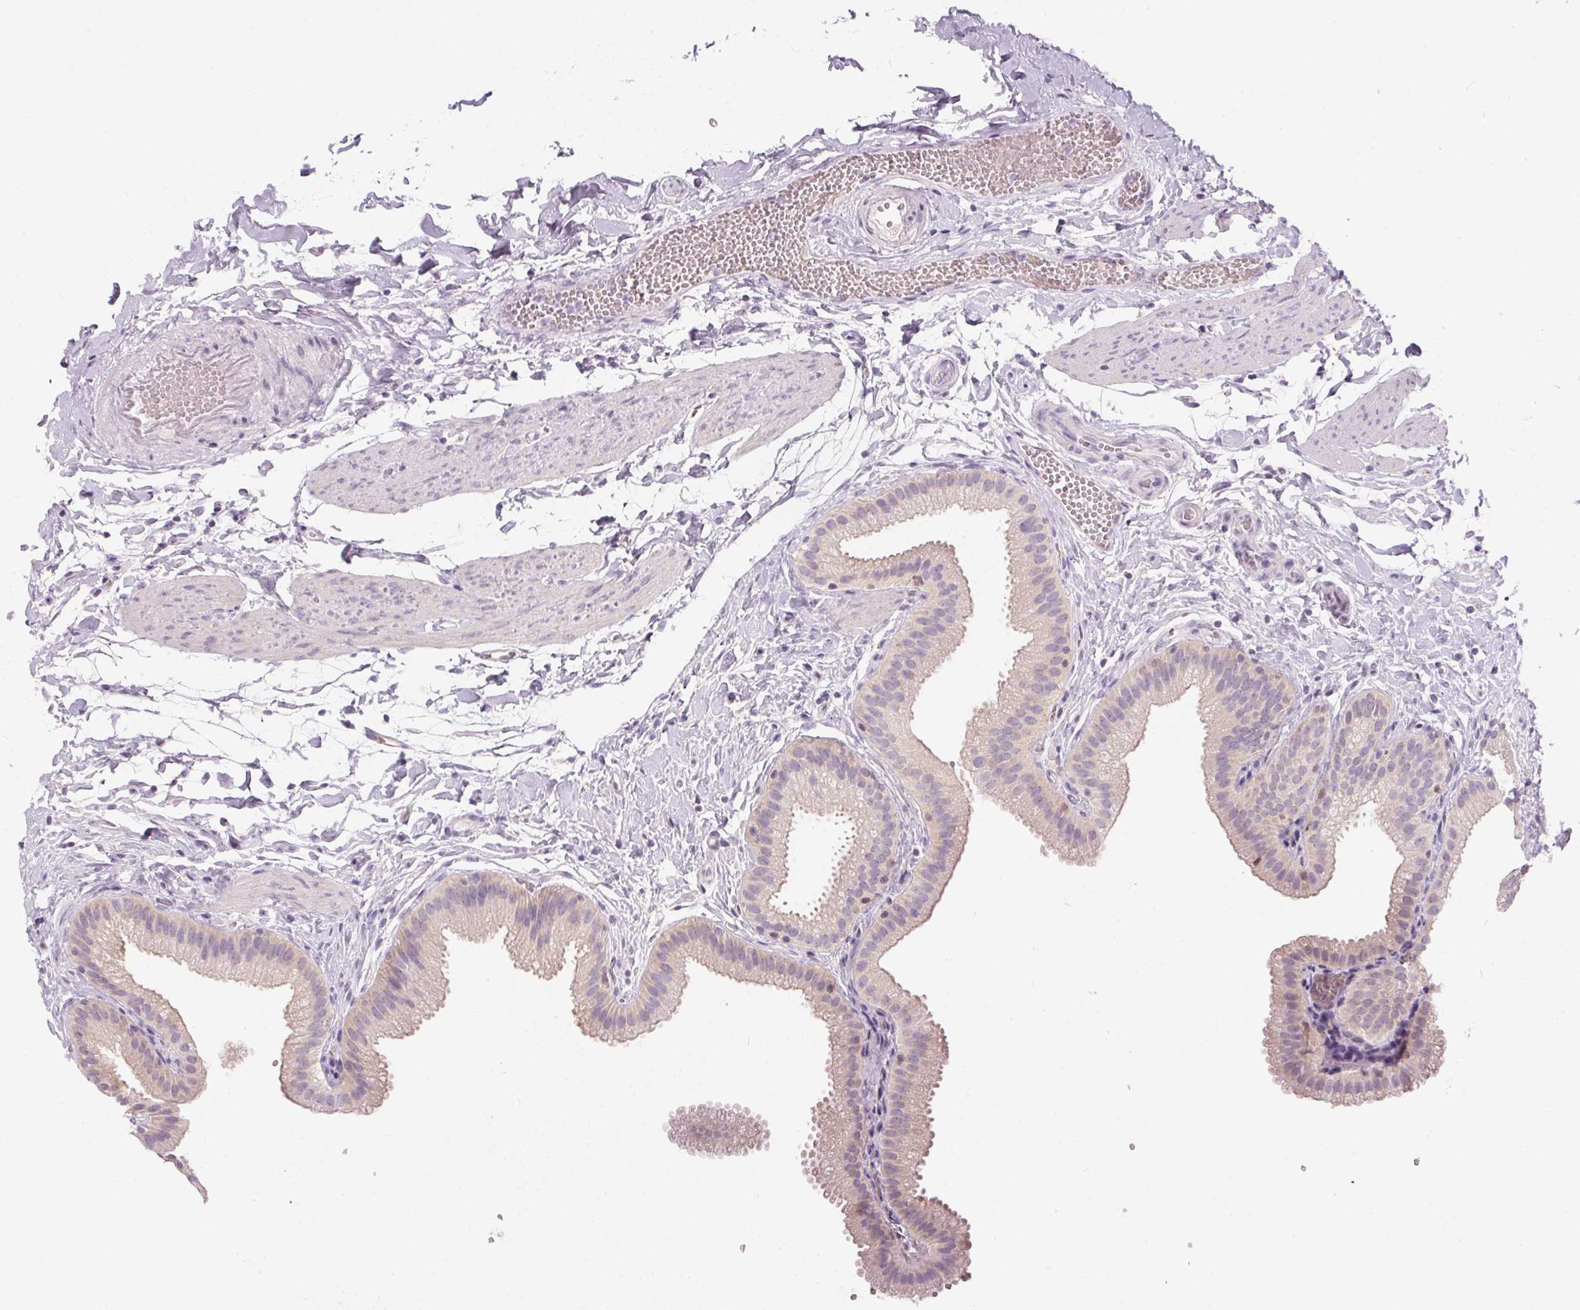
{"staining": {"intensity": "negative", "quantity": "none", "location": "none"}, "tissue": "gallbladder", "cell_type": "Glandular cells", "image_type": "normal", "snomed": [{"axis": "morphology", "description": "Normal tissue, NOS"}, {"axis": "topography", "description": "Gallbladder"}], "caption": "Glandular cells show no significant protein positivity in unremarkable gallbladder. The staining was performed using DAB to visualize the protein expression in brown, while the nuclei were stained in blue with hematoxylin (Magnification: 20x).", "gene": "BLMH", "patient": {"sex": "female", "age": 63}}